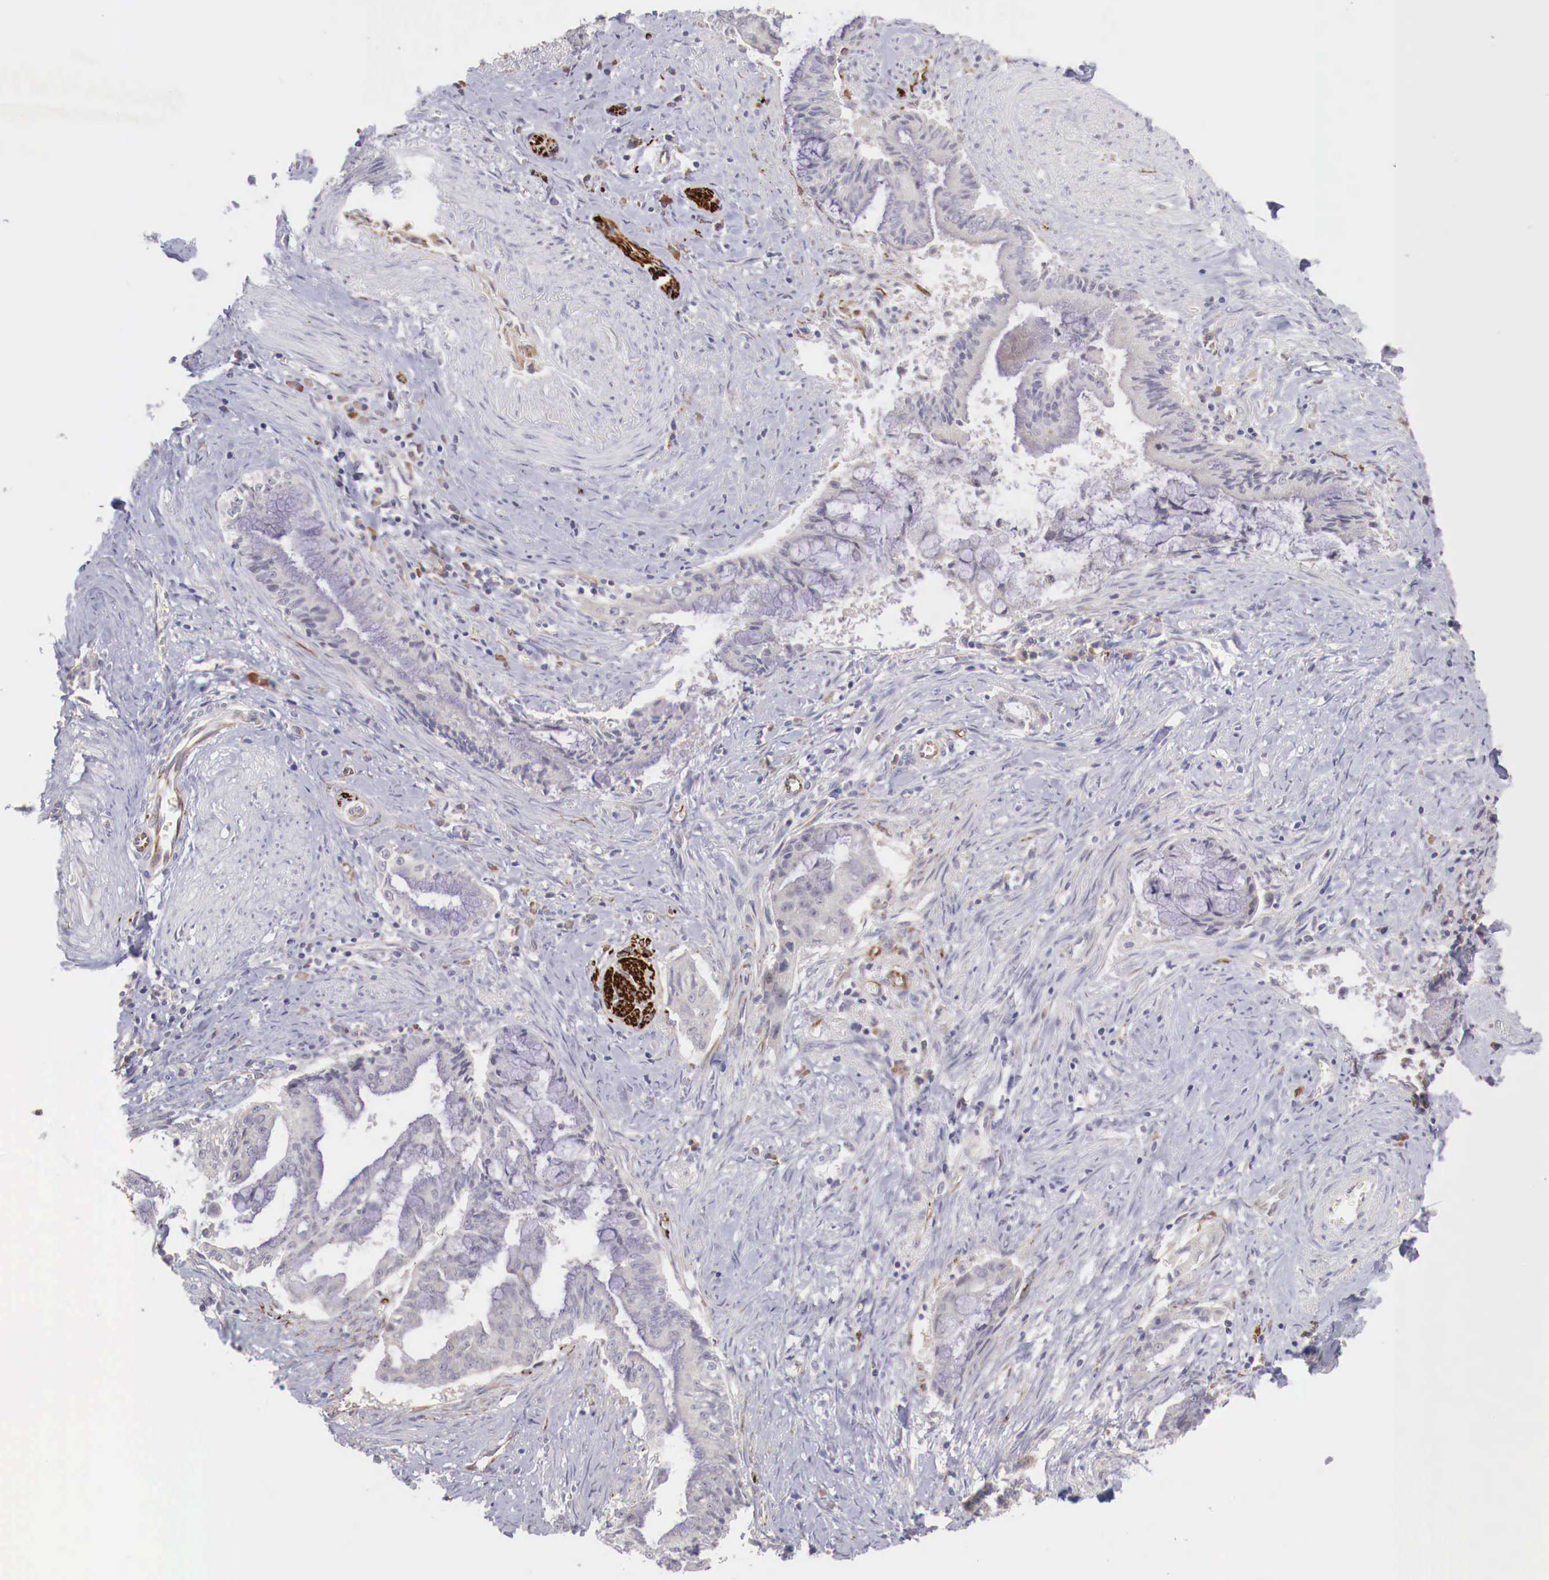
{"staining": {"intensity": "negative", "quantity": "none", "location": "none"}, "tissue": "pancreatic cancer", "cell_type": "Tumor cells", "image_type": "cancer", "snomed": [{"axis": "morphology", "description": "Adenocarcinoma, NOS"}, {"axis": "topography", "description": "Pancreas"}], "caption": "The image displays no staining of tumor cells in pancreatic adenocarcinoma.", "gene": "WT1", "patient": {"sex": "male", "age": 59}}